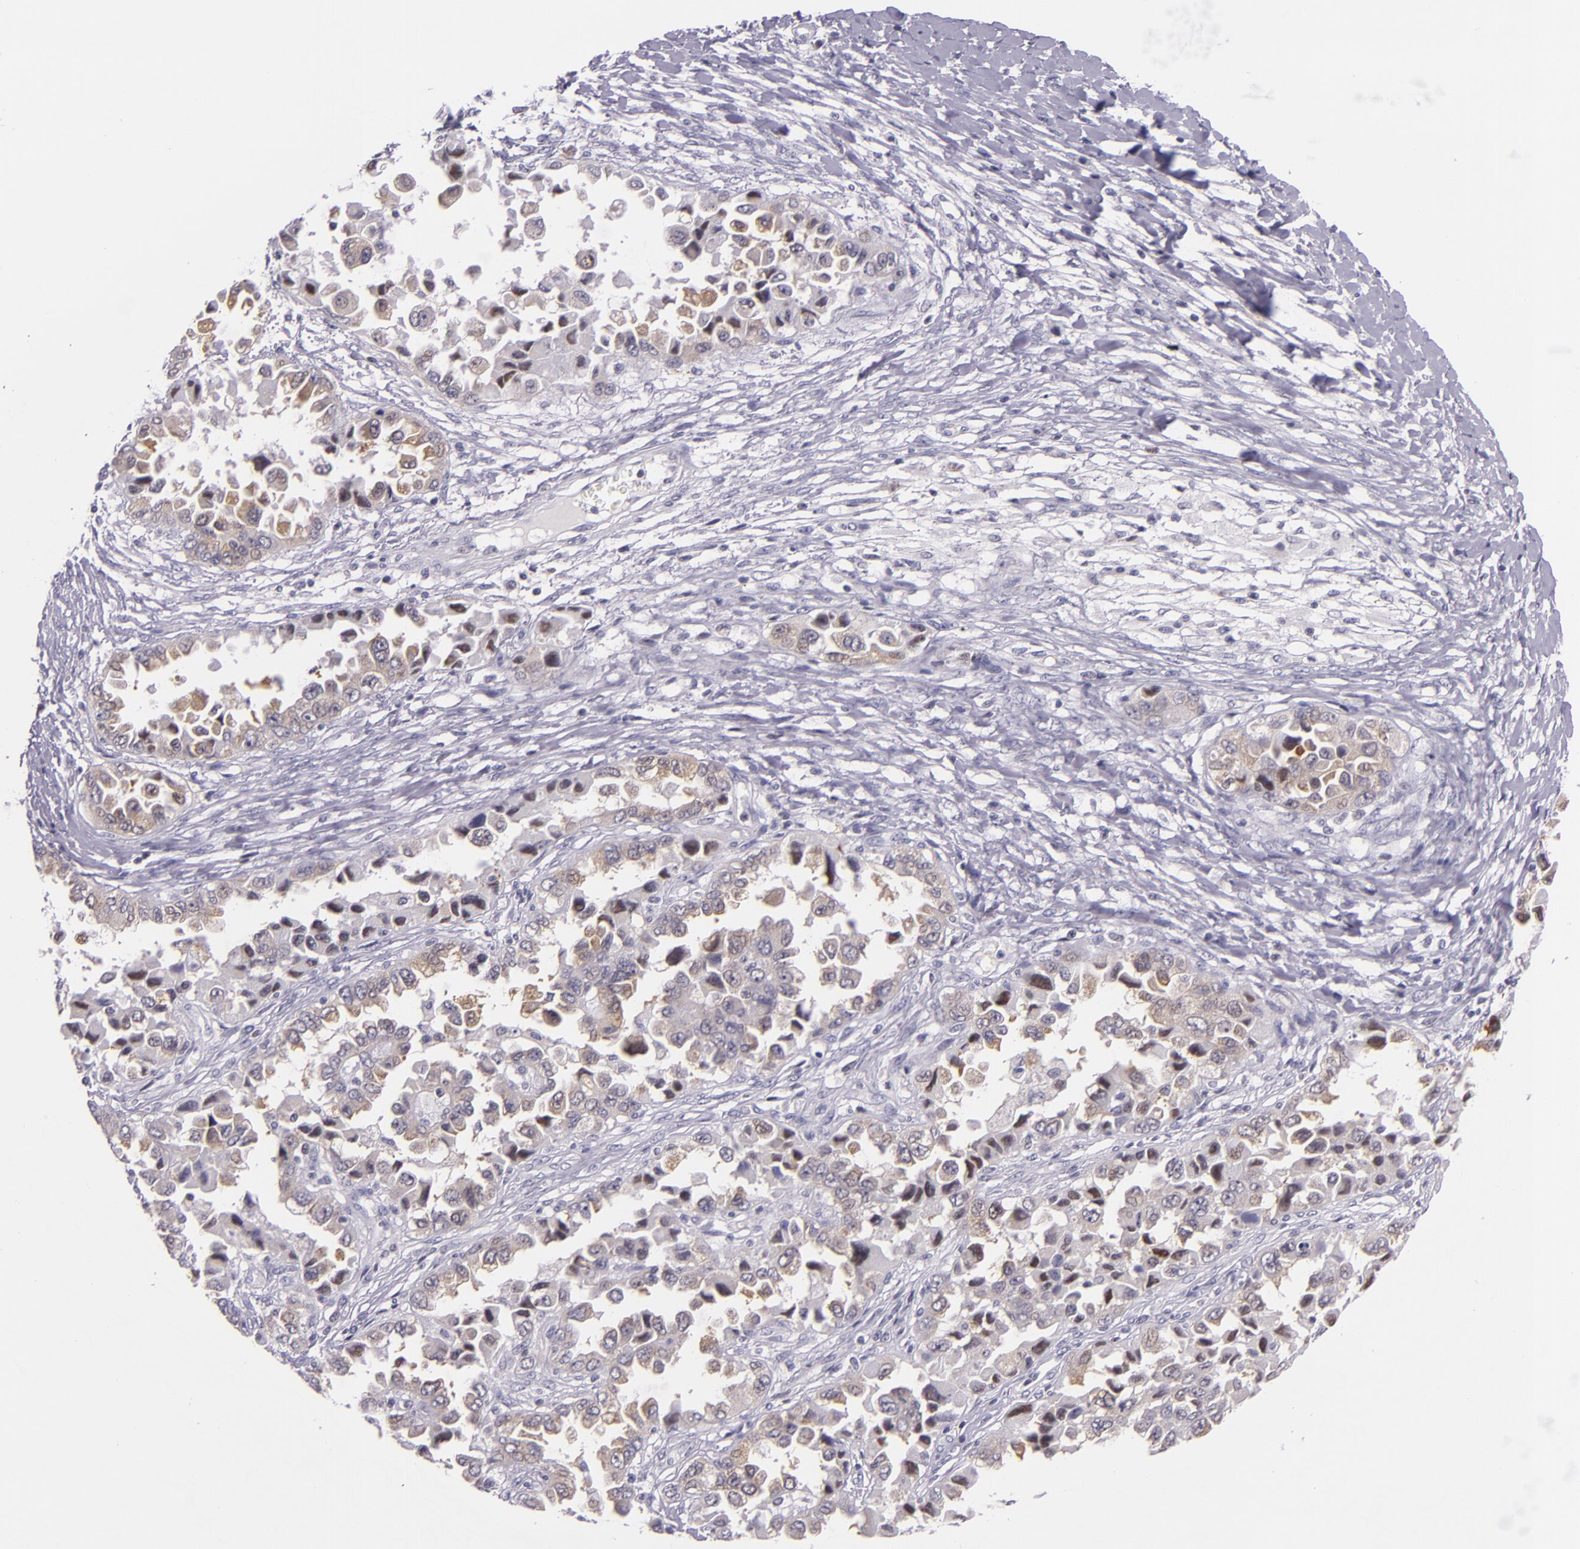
{"staining": {"intensity": "moderate", "quantity": "25%-75%", "location": "cytoplasmic/membranous"}, "tissue": "ovarian cancer", "cell_type": "Tumor cells", "image_type": "cancer", "snomed": [{"axis": "morphology", "description": "Cystadenocarcinoma, serous, NOS"}, {"axis": "topography", "description": "Ovary"}], "caption": "Immunohistochemical staining of ovarian cancer (serous cystadenocarcinoma) shows medium levels of moderate cytoplasmic/membranous expression in about 25%-75% of tumor cells.", "gene": "HSP90AA1", "patient": {"sex": "female", "age": 84}}